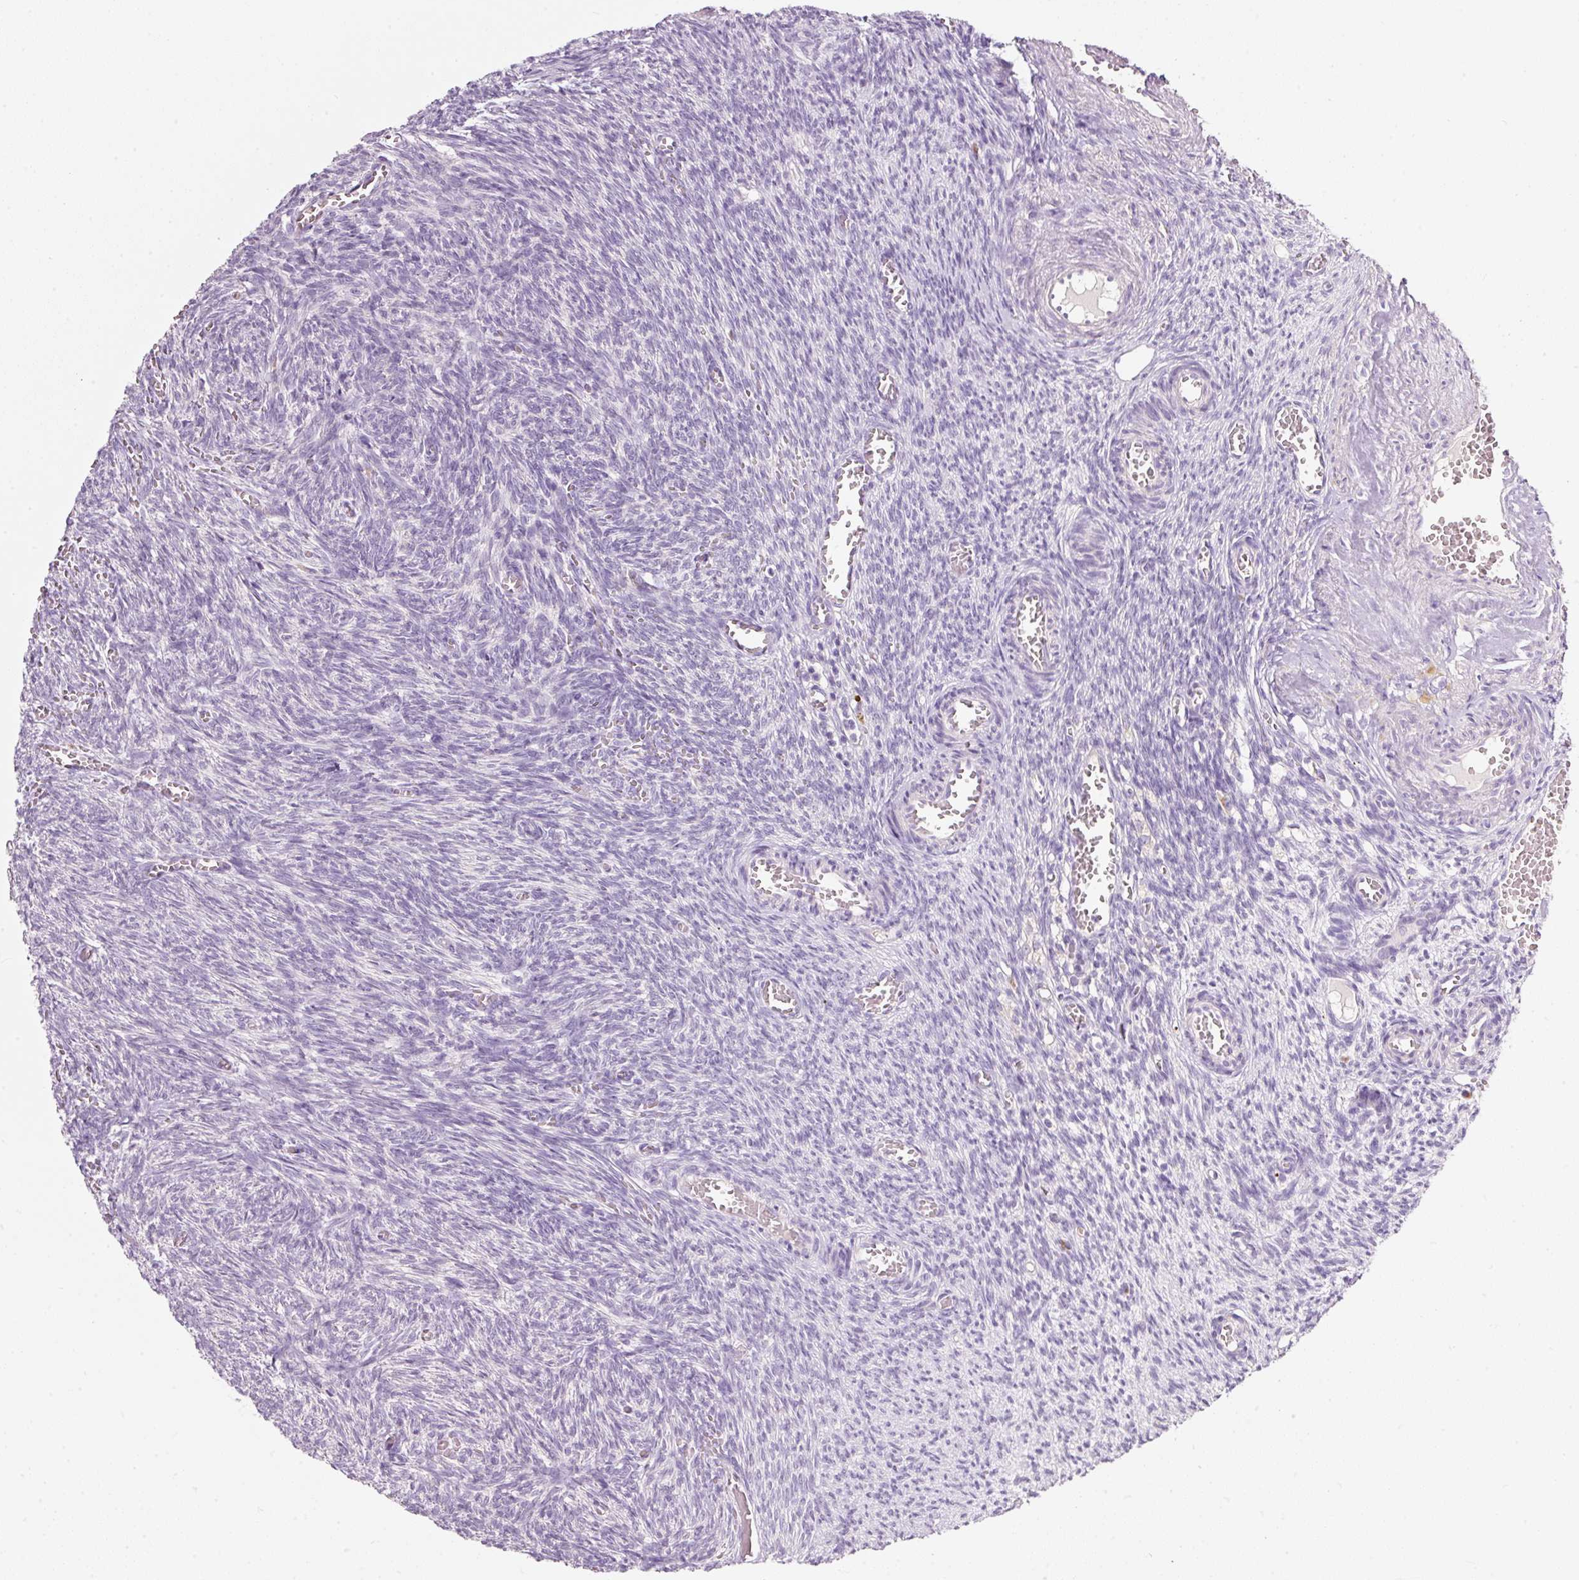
{"staining": {"intensity": "strong", "quantity": "25%-75%", "location": "cytoplasmic/membranous"}, "tissue": "ovary", "cell_type": "Follicle cells", "image_type": "normal", "snomed": [{"axis": "morphology", "description": "Normal tissue, NOS"}, {"axis": "topography", "description": "Ovary"}], "caption": "Protein staining displays strong cytoplasmic/membranous expression in about 25%-75% of follicle cells in normal ovary.", "gene": "PDXDC1", "patient": {"sex": "female", "age": 67}}